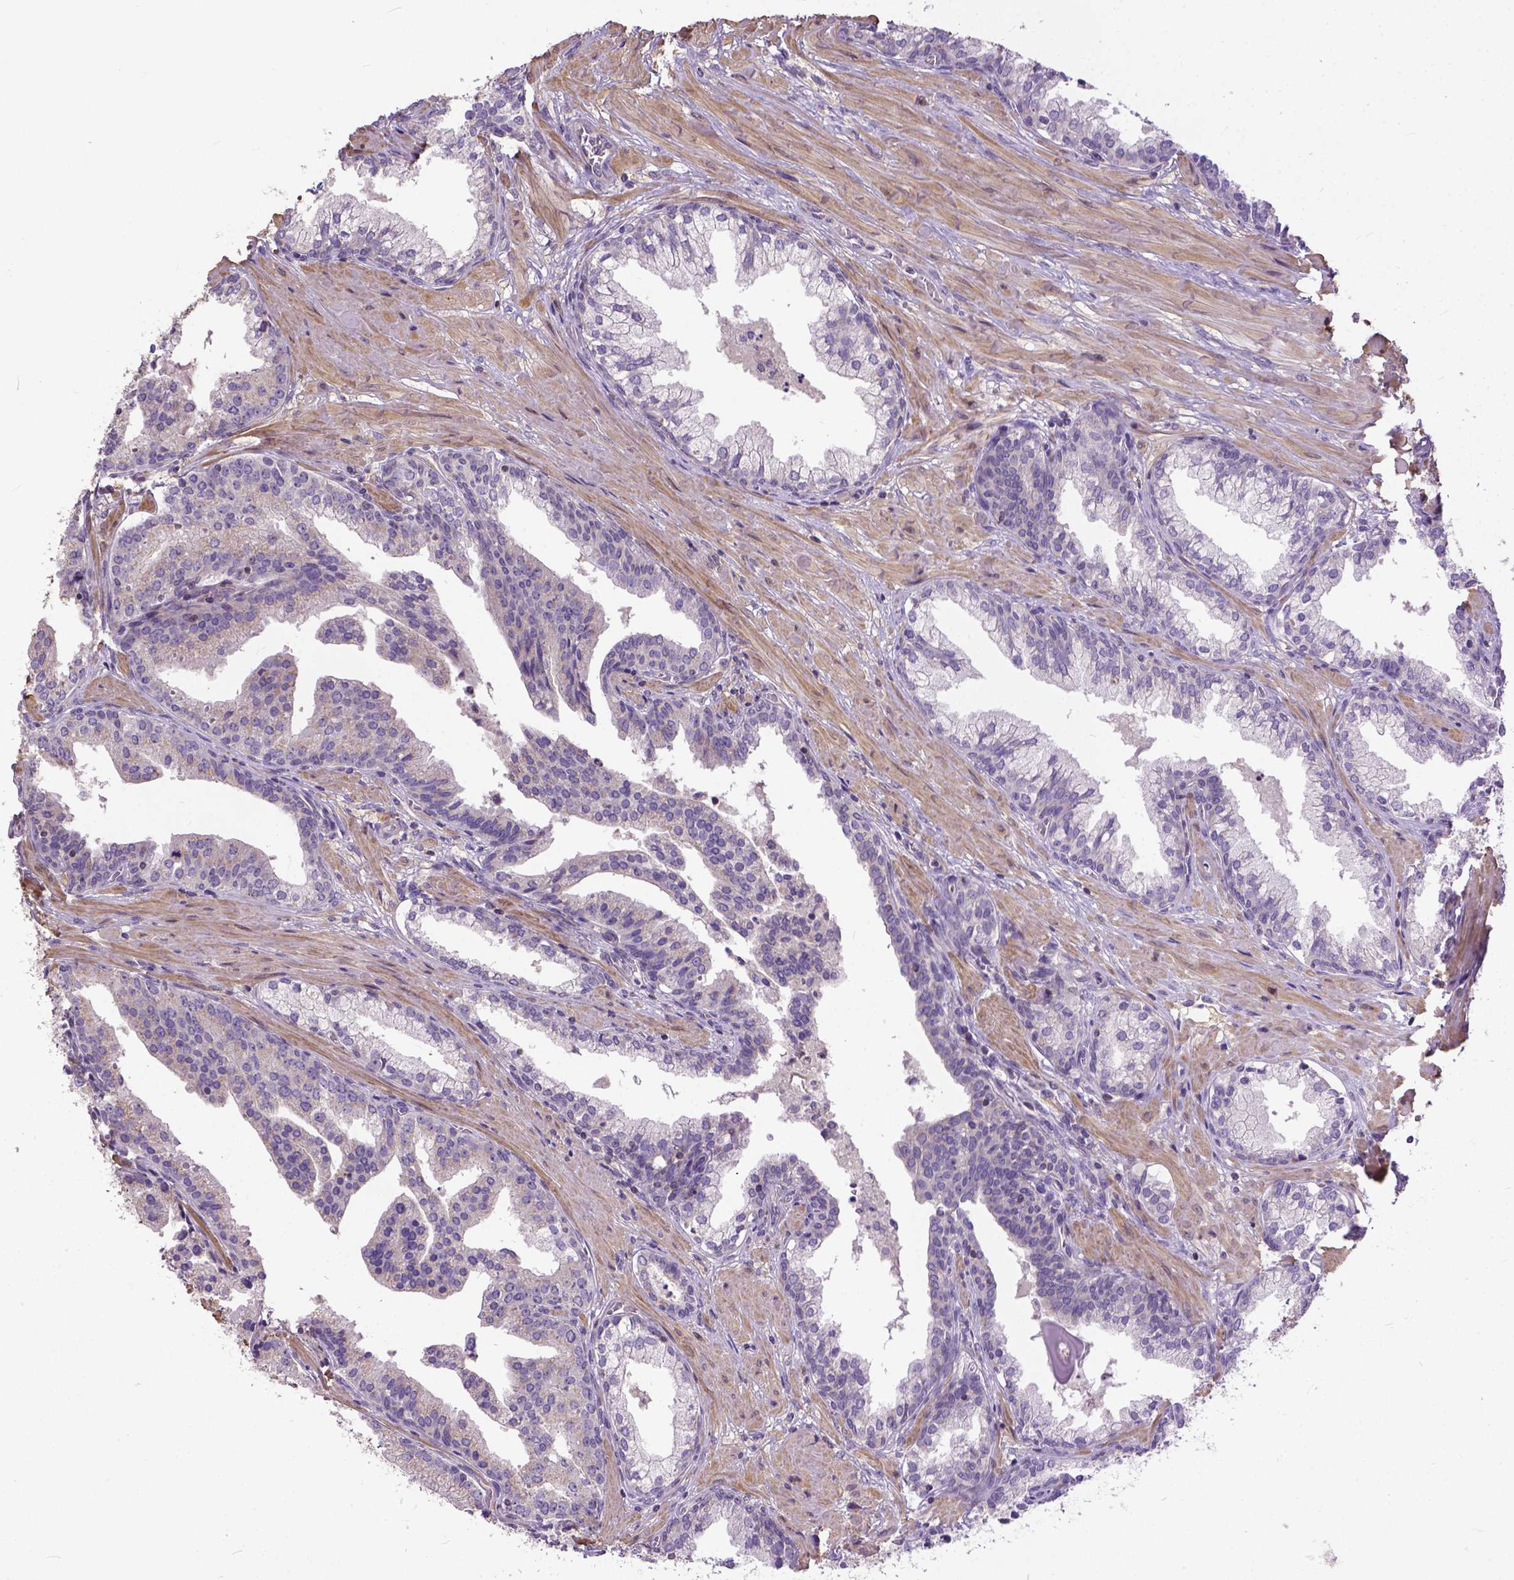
{"staining": {"intensity": "negative", "quantity": "none", "location": "none"}, "tissue": "prostate cancer", "cell_type": "Tumor cells", "image_type": "cancer", "snomed": [{"axis": "morphology", "description": "Adenocarcinoma, NOS"}, {"axis": "topography", "description": "Prostate and seminal vesicle, NOS"}, {"axis": "topography", "description": "Prostate"}], "caption": "Prostate adenocarcinoma was stained to show a protein in brown. There is no significant staining in tumor cells.", "gene": "BANF2", "patient": {"sex": "male", "age": 44}}